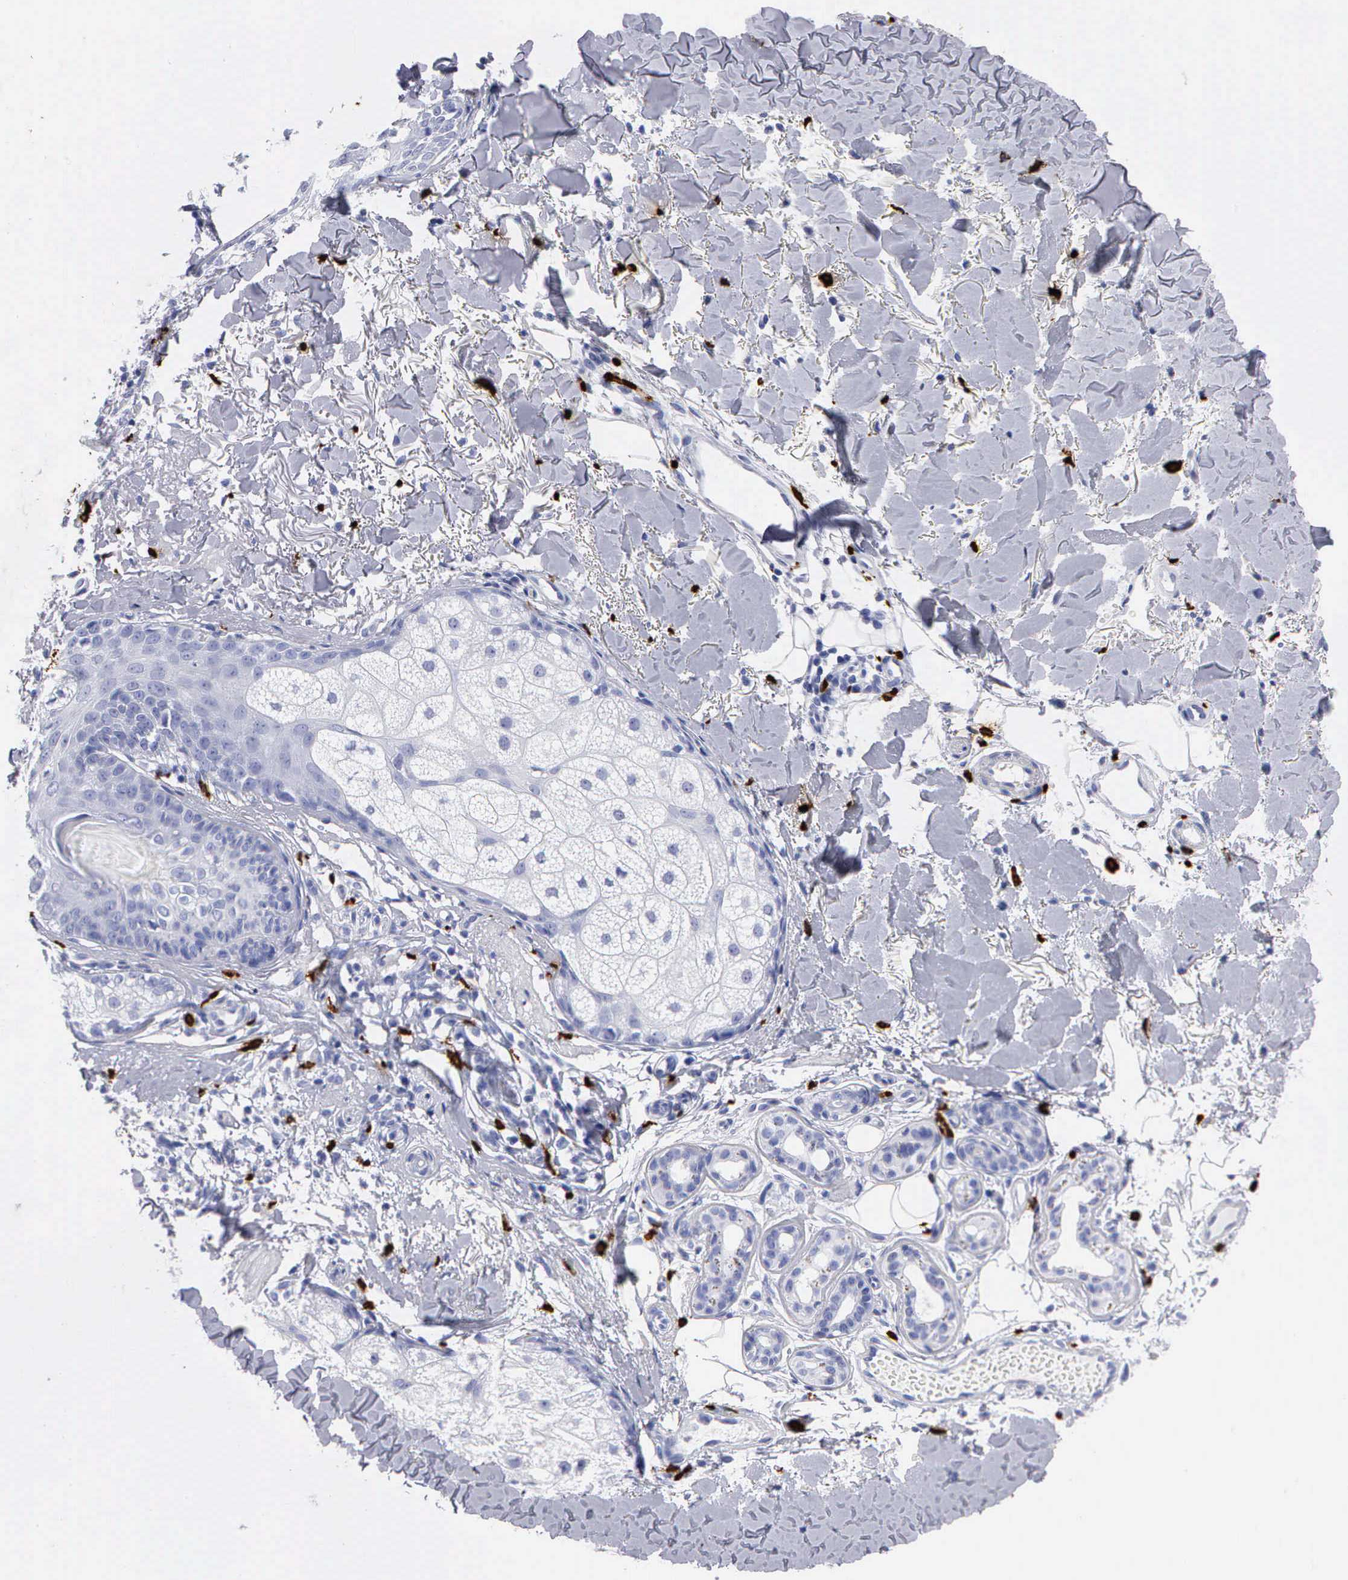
{"staining": {"intensity": "negative", "quantity": "none", "location": "none"}, "tissue": "skin cancer", "cell_type": "Tumor cells", "image_type": "cancer", "snomed": [{"axis": "morphology", "description": "Basal cell carcinoma"}, {"axis": "topography", "description": "Skin"}], "caption": "Basal cell carcinoma (skin) was stained to show a protein in brown. There is no significant expression in tumor cells. Brightfield microscopy of immunohistochemistry (IHC) stained with DAB (3,3'-diaminobenzidine) (brown) and hematoxylin (blue), captured at high magnification.", "gene": "CTSG", "patient": {"sex": "female", "age": 81}}